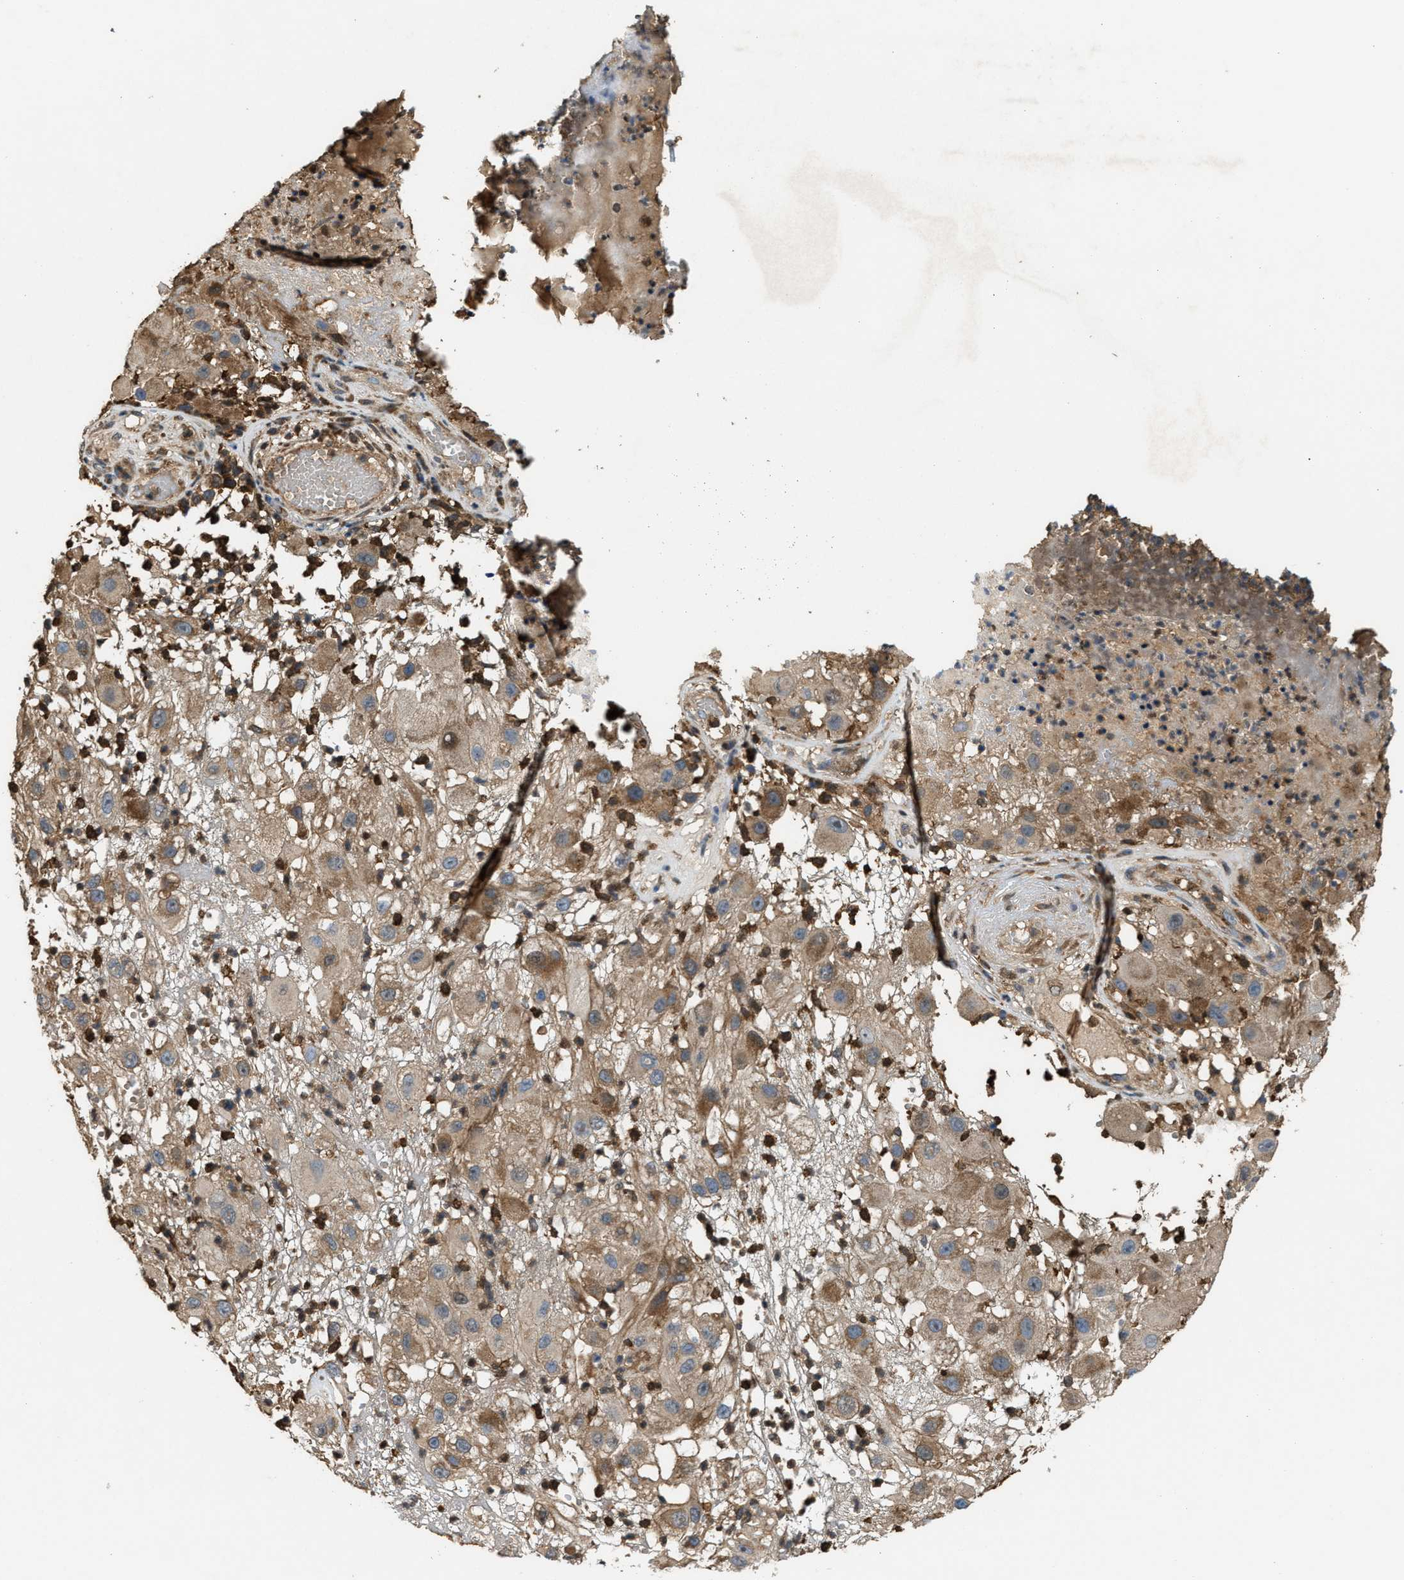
{"staining": {"intensity": "moderate", "quantity": ">75%", "location": "cytoplasmic/membranous"}, "tissue": "melanoma", "cell_type": "Tumor cells", "image_type": "cancer", "snomed": [{"axis": "morphology", "description": "Malignant melanoma, NOS"}, {"axis": "topography", "description": "Skin"}], "caption": "The immunohistochemical stain shows moderate cytoplasmic/membranous staining in tumor cells of malignant melanoma tissue.", "gene": "SERPINB5", "patient": {"sex": "female", "age": 81}}